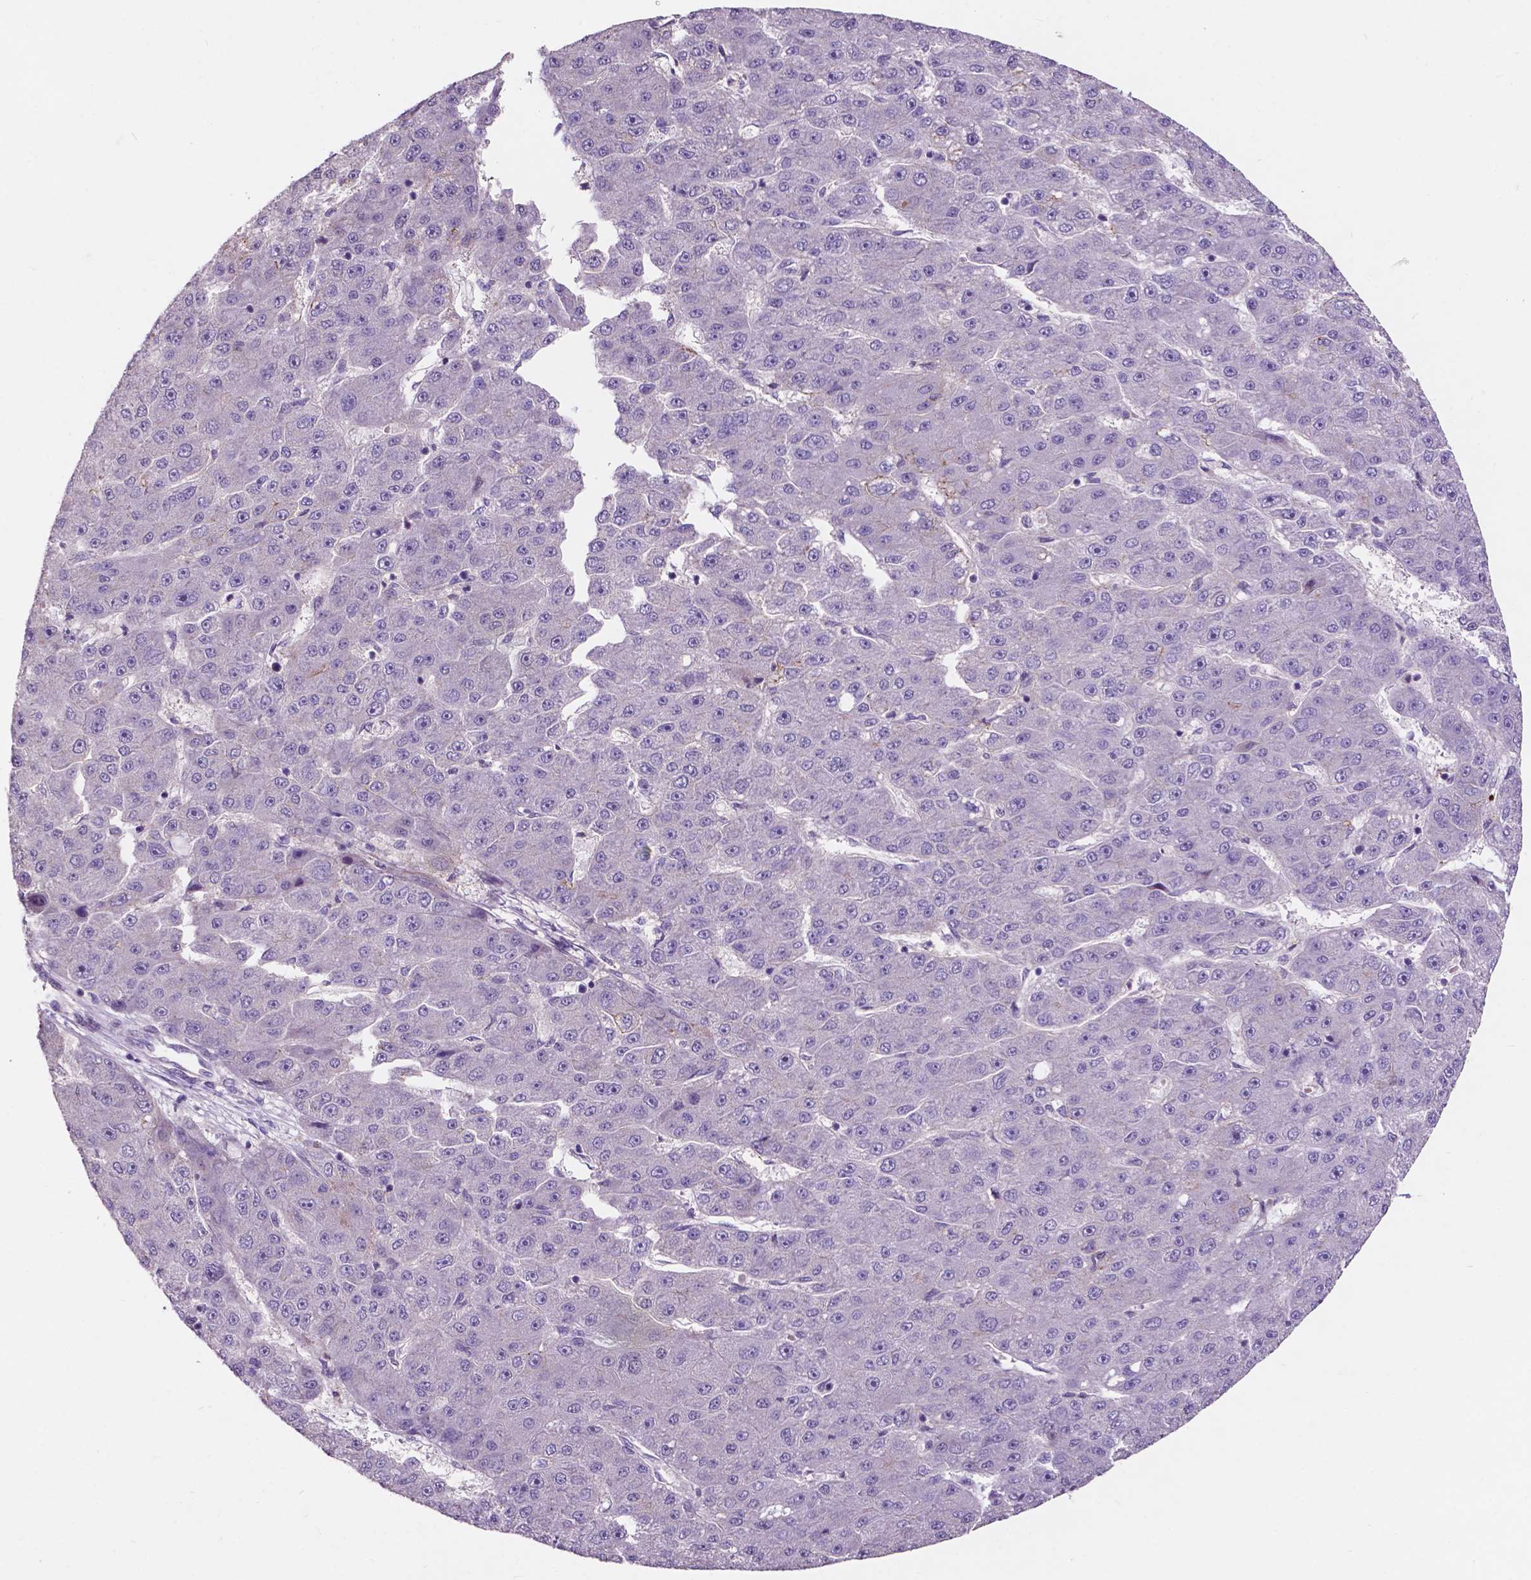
{"staining": {"intensity": "negative", "quantity": "none", "location": "none"}, "tissue": "liver cancer", "cell_type": "Tumor cells", "image_type": "cancer", "snomed": [{"axis": "morphology", "description": "Carcinoma, Hepatocellular, NOS"}, {"axis": "topography", "description": "Liver"}], "caption": "Tumor cells show no significant positivity in liver hepatocellular carcinoma.", "gene": "PLSCR1", "patient": {"sex": "male", "age": 67}}